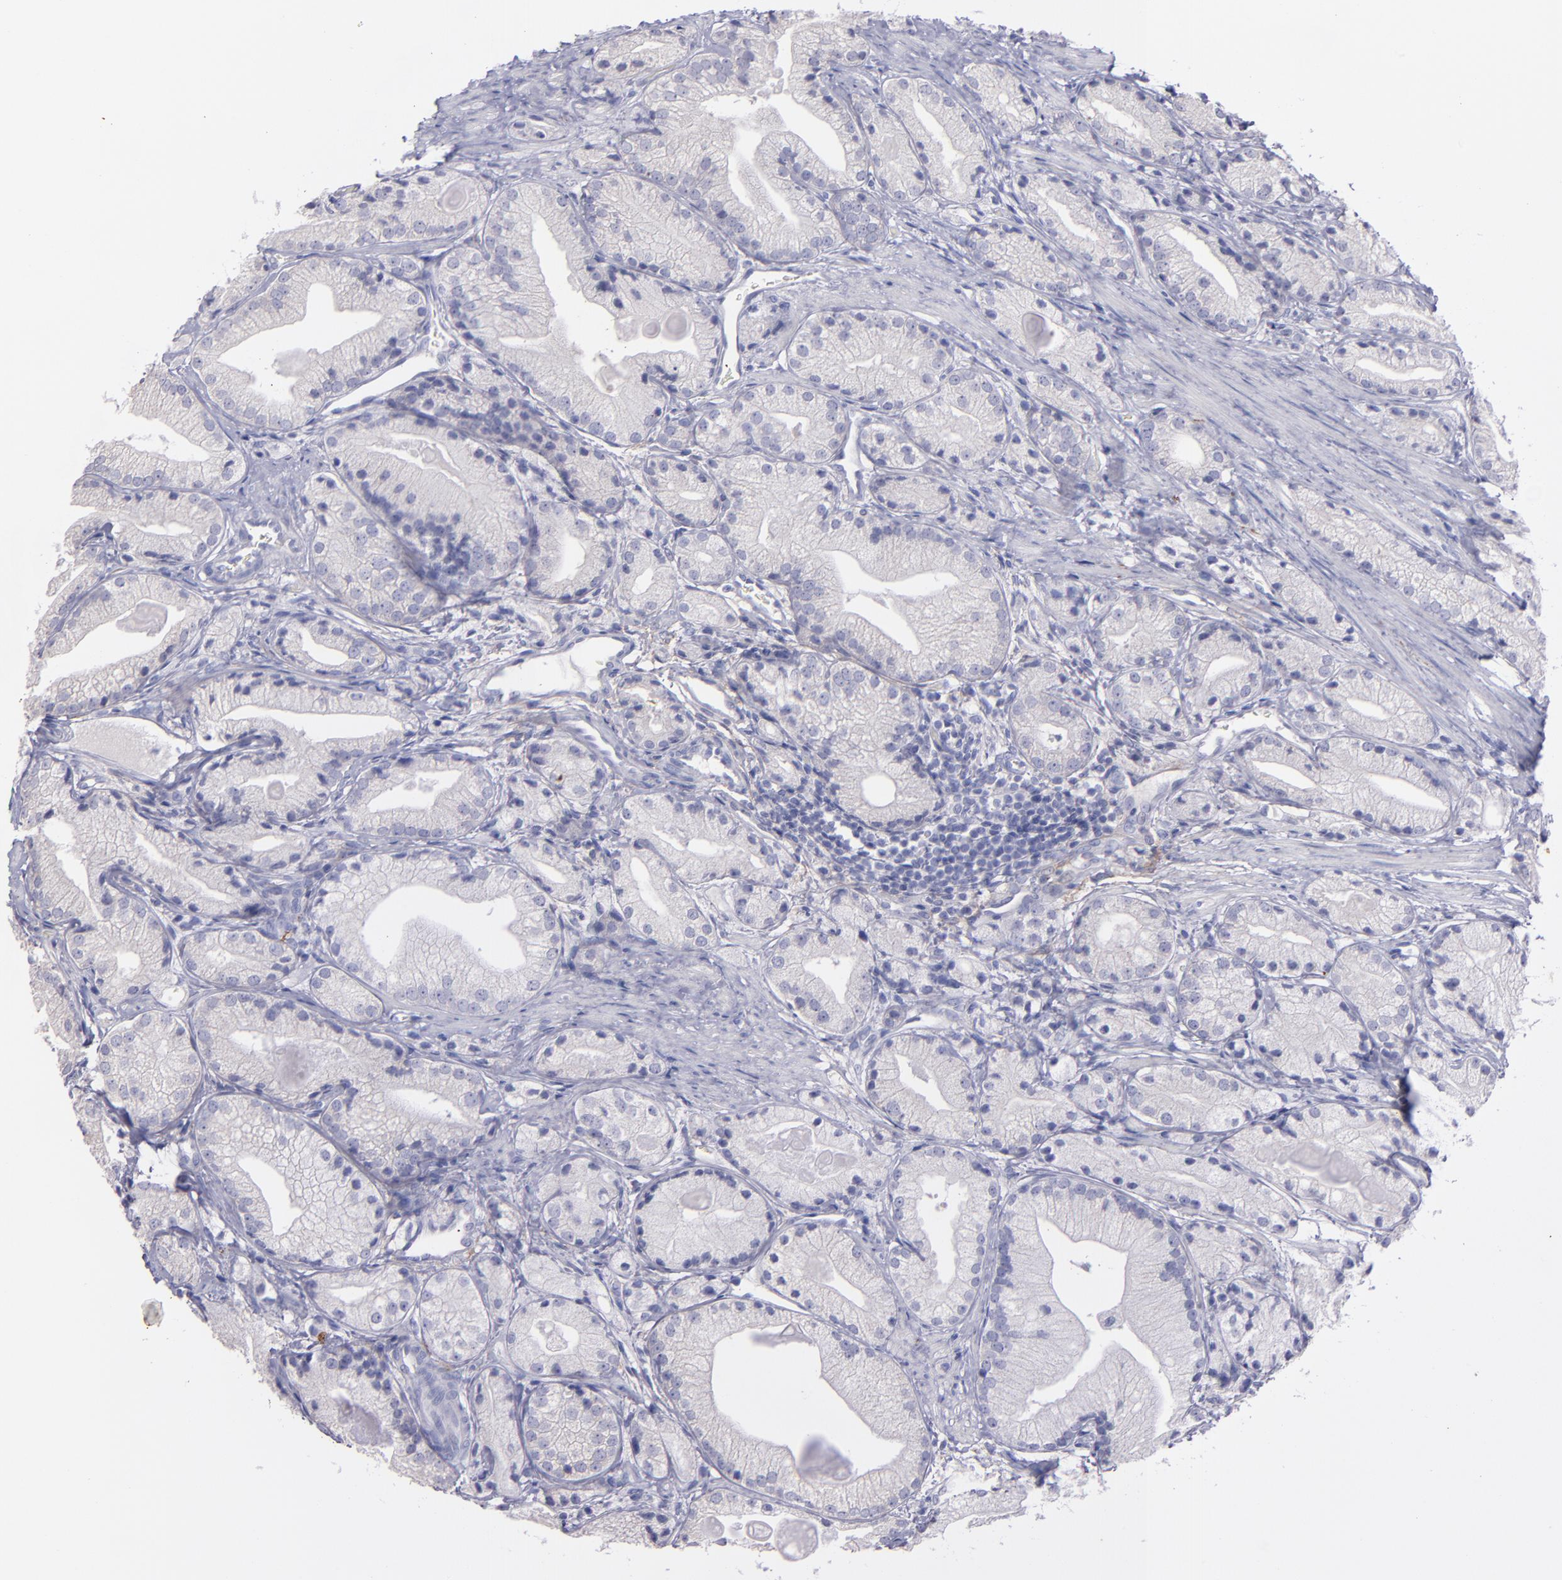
{"staining": {"intensity": "negative", "quantity": "none", "location": "none"}, "tissue": "prostate cancer", "cell_type": "Tumor cells", "image_type": "cancer", "snomed": [{"axis": "morphology", "description": "Adenocarcinoma, Low grade"}, {"axis": "topography", "description": "Prostate"}], "caption": "Immunohistochemistry (IHC) histopathology image of human prostate cancer stained for a protein (brown), which exhibits no staining in tumor cells.", "gene": "SNAP25", "patient": {"sex": "male", "age": 69}}